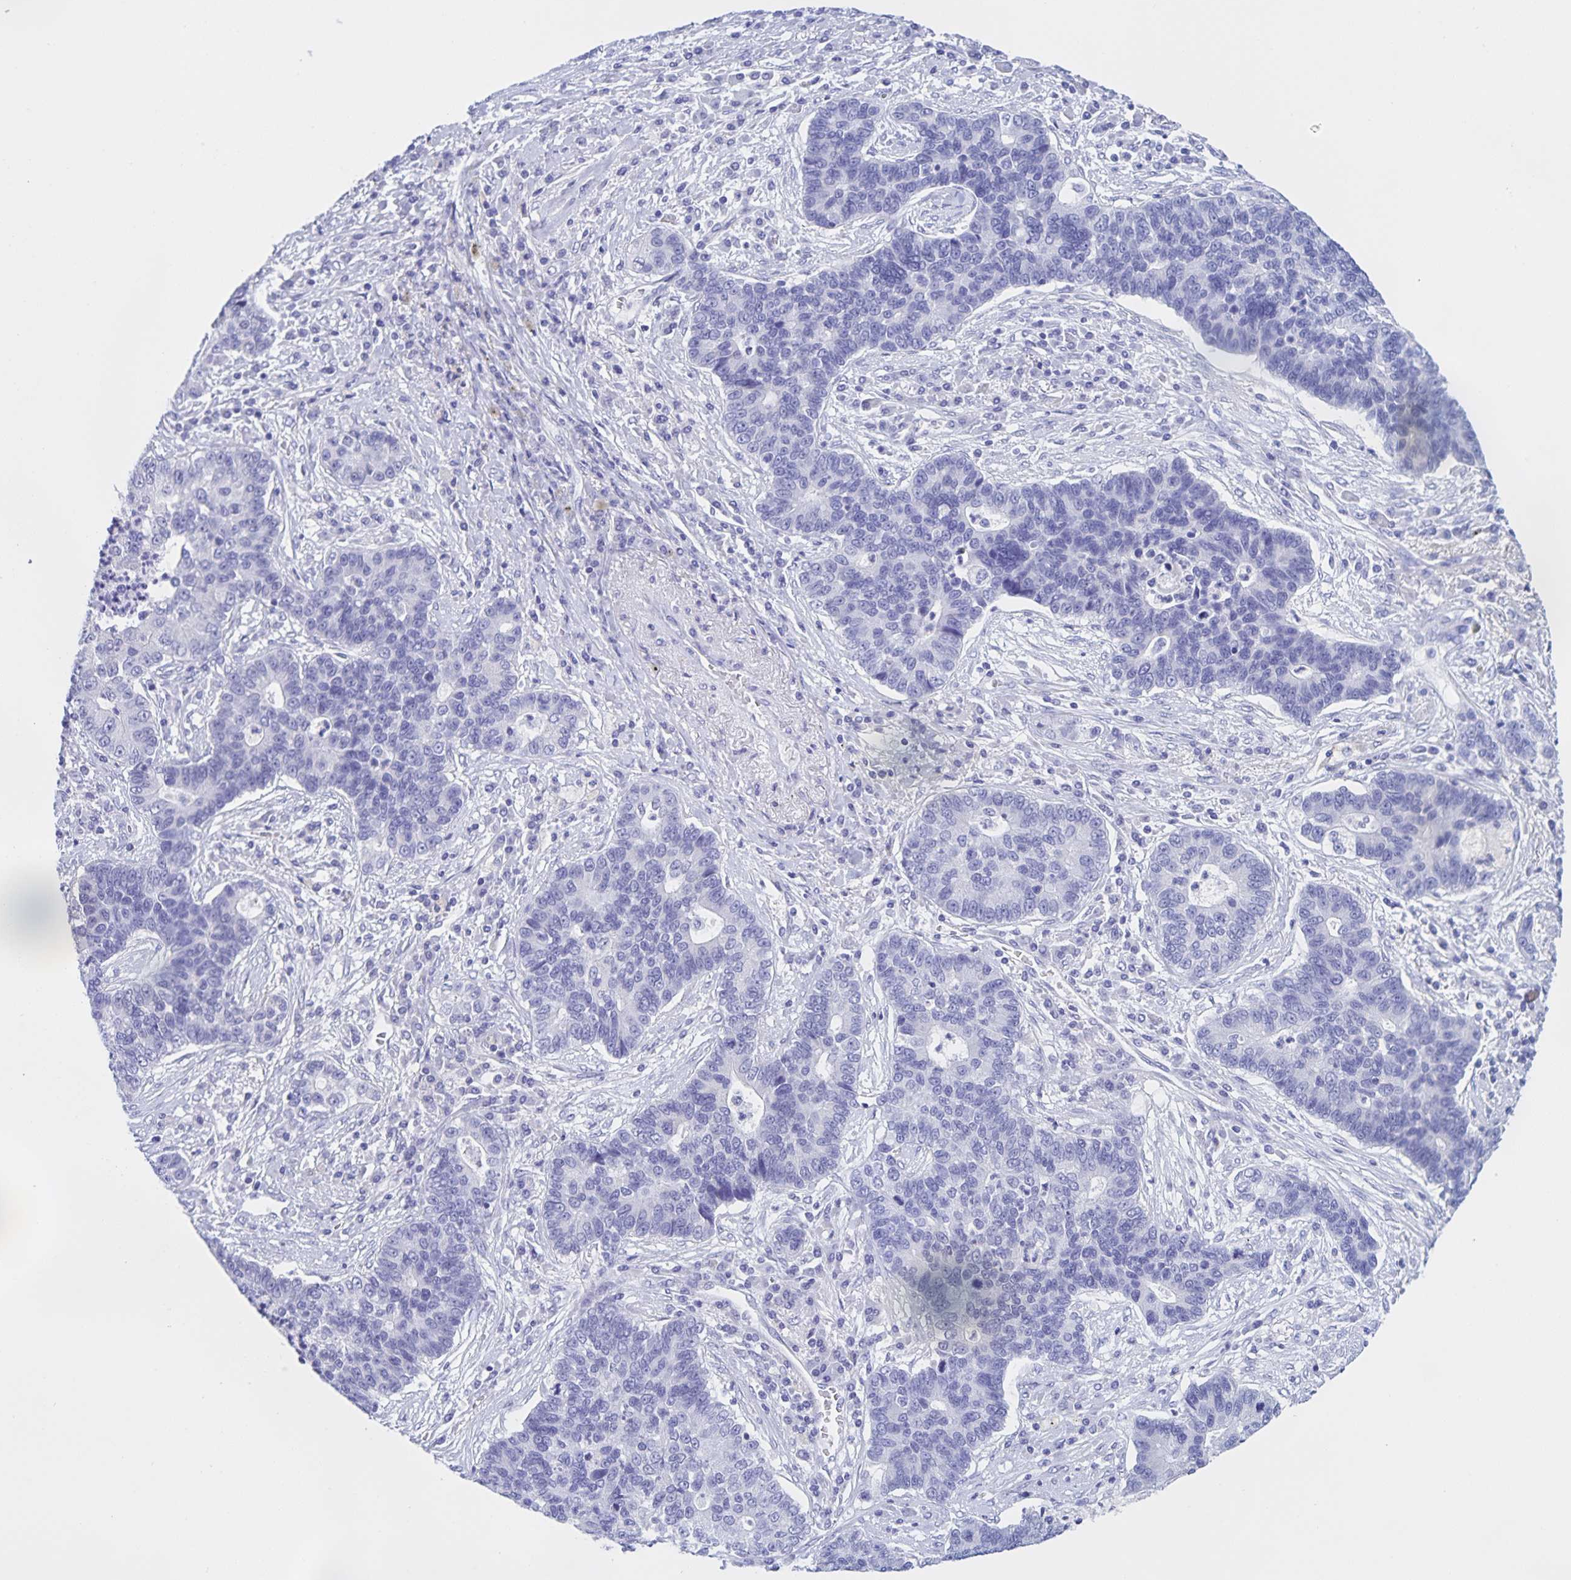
{"staining": {"intensity": "negative", "quantity": "none", "location": "none"}, "tissue": "lung cancer", "cell_type": "Tumor cells", "image_type": "cancer", "snomed": [{"axis": "morphology", "description": "Adenocarcinoma, NOS"}, {"axis": "topography", "description": "Lung"}], "caption": "High power microscopy photomicrograph of an immunohistochemistry (IHC) image of lung cancer, revealing no significant positivity in tumor cells.", "gene": "CATSPER4", "patient": {"sex": "female", "age": 57}}